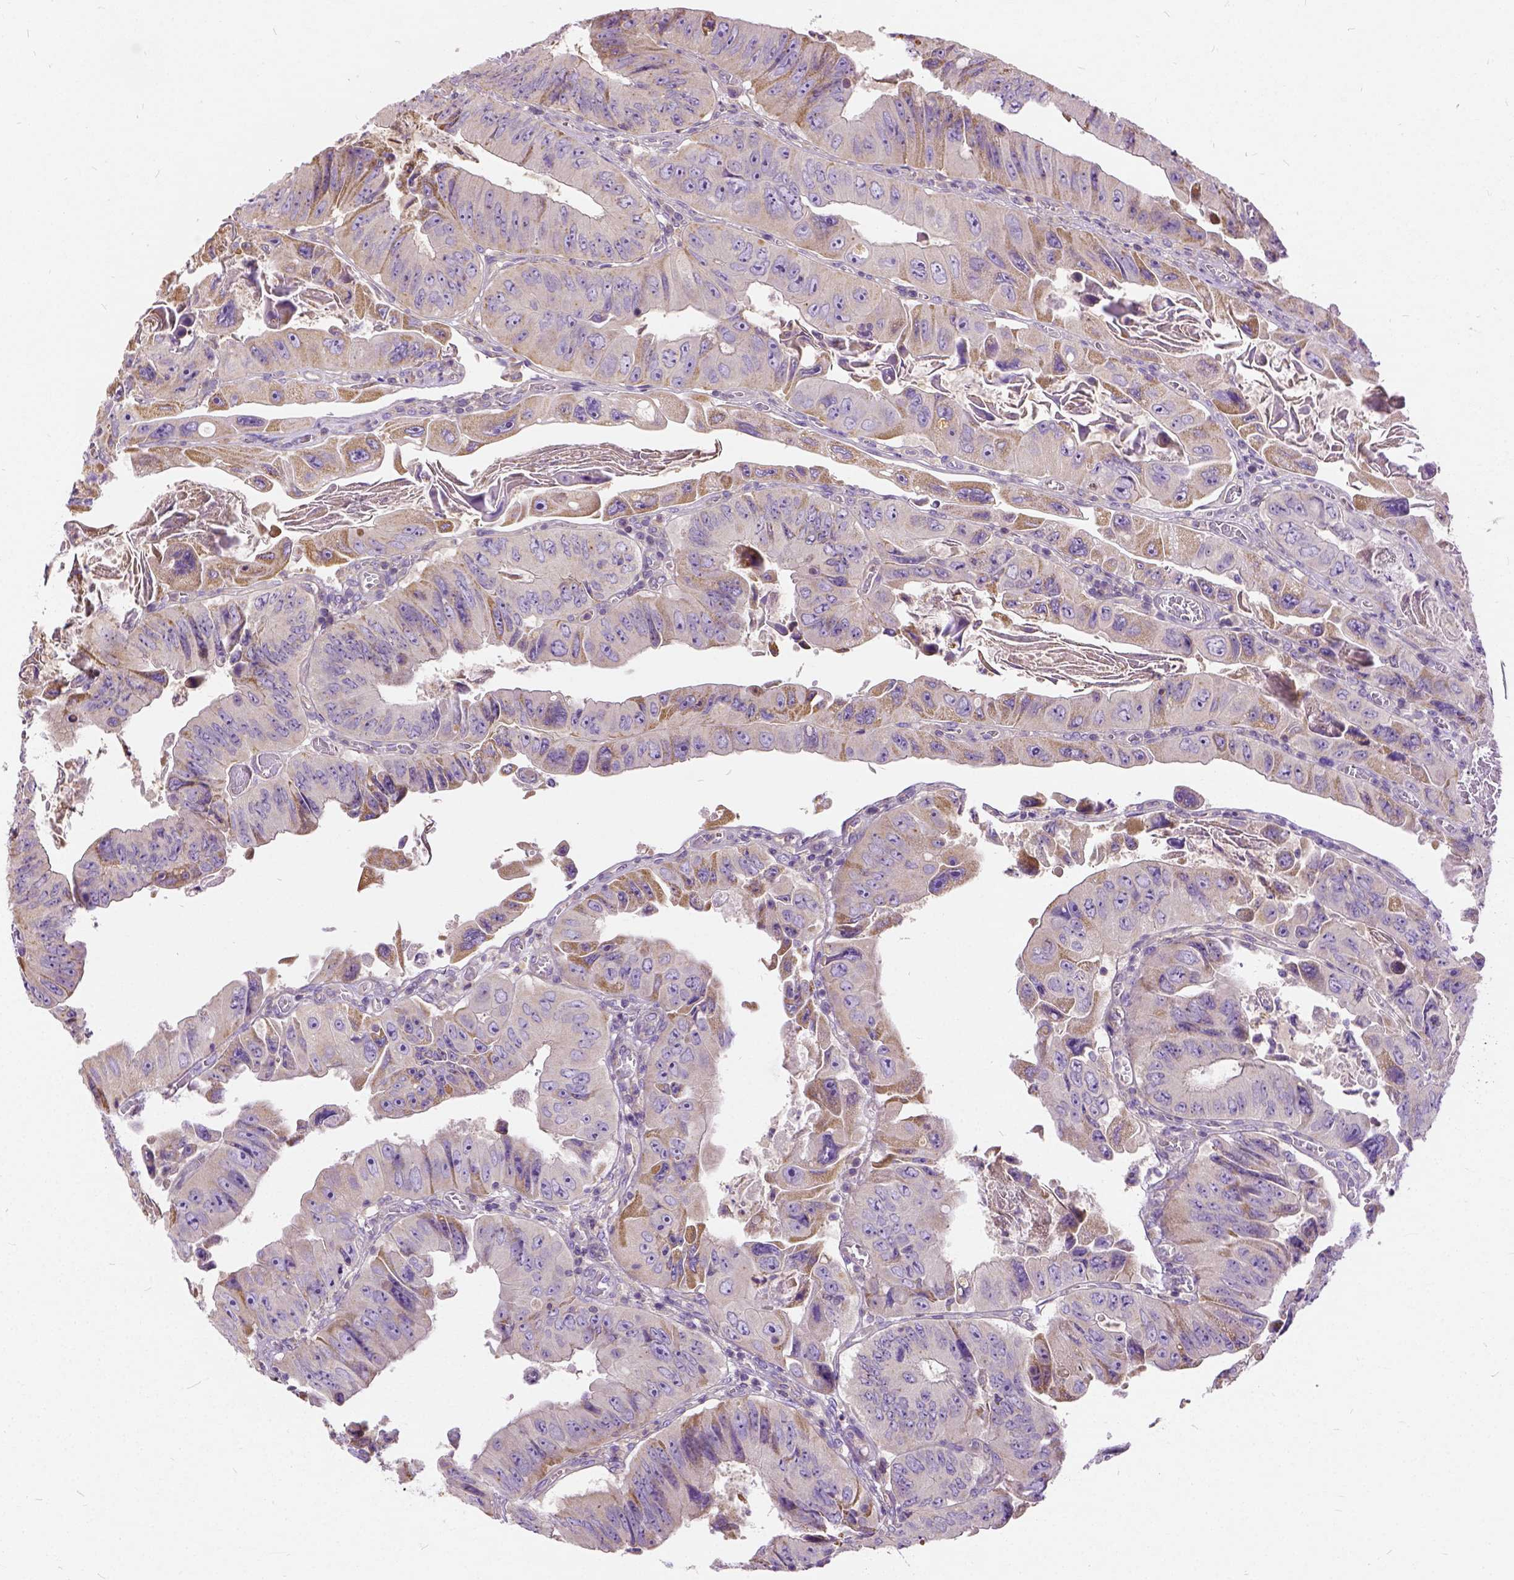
{"staining": {"intensity": "moderate", "quantity": "<25%", "location": "cytoplasmic/membranous"}, "tissue": "colorectal cancer", "cell_type": "Tumor cells", "image_type": "cancer", "snomed": [{"axis": "morphology", "description": "Adenocarcinoma, NOS"}, {"axis": "topography", "description": "Colon"}], "caption": "A low amount of moderate cytoplasmic/membranous staining is identified in about <25% of tumor cells in colorectal cancer (adenocarcinoma) tissue.", "gene": "CADM4", "patient": {"sex": "female", "age": 84}}